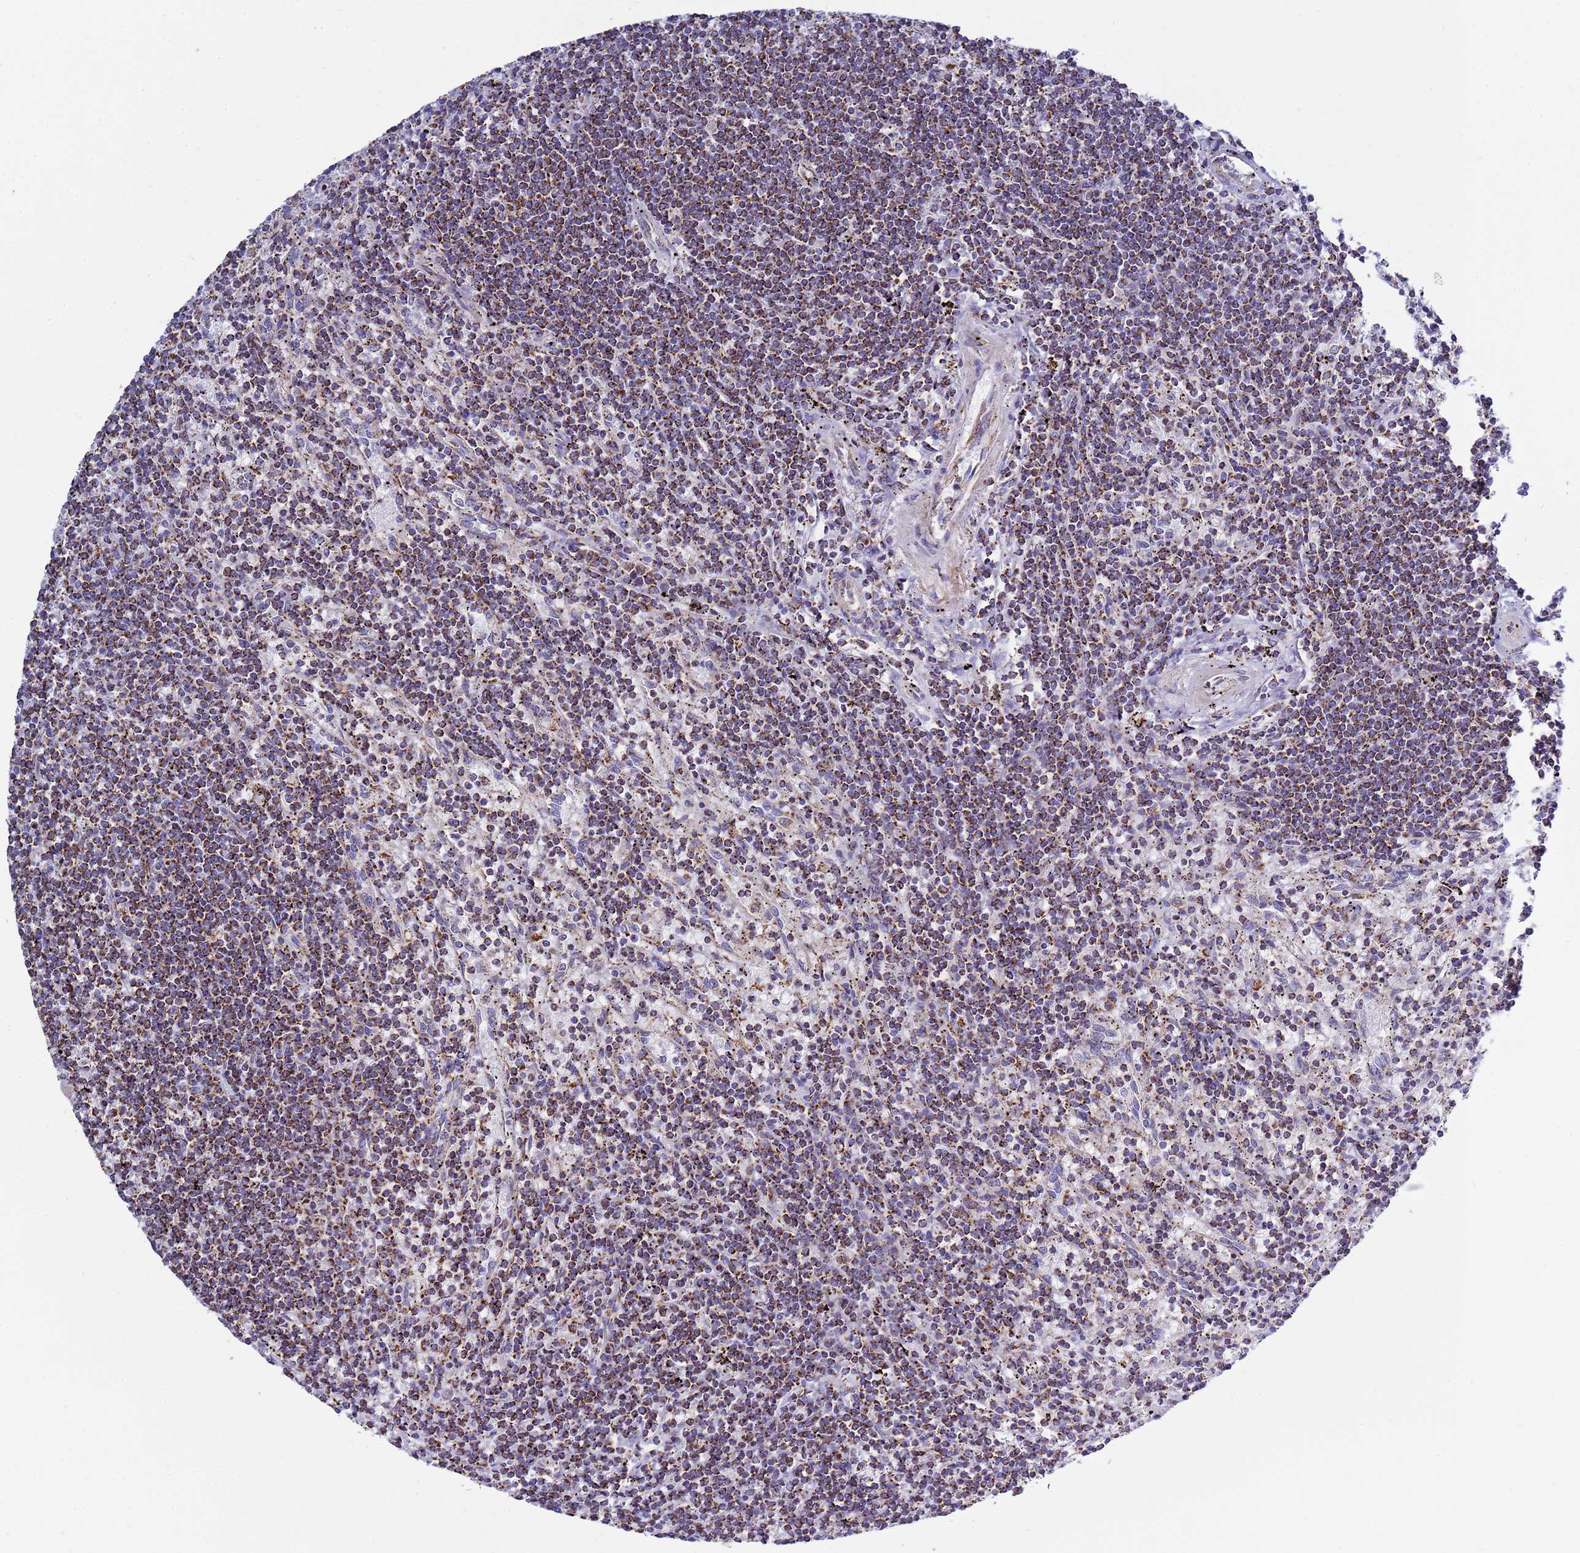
{"staining": {"intensity": "strong", "quantity": ">75%", "location": "cytoplasmic/membranous"}, "tissue": "lymphoma", "cell_type": "Tumor cells", "image_type": "cancer", "snomed": [{"axis": "morphology", "description": "Malignant lymphoma, non-Hodgkin's type, Low grade"}, {"axis": "topography", "description": "Spleen"}], "caption": "Immunohistochemical staining of low-grade malignant lymphoma, non-Hodgkin's type demonstrates high levels of strong cytoplasmic/membranous staining in approximately >75% of tumor cells. The staining is performed using DAB (3,3'-diaminobenzidine) brown chromogen to label protein expression. The nuclei are counter-stained blue using hematoxylin.", "gene": "COQ4", "patient": {"sex": "male", "age": 76}}